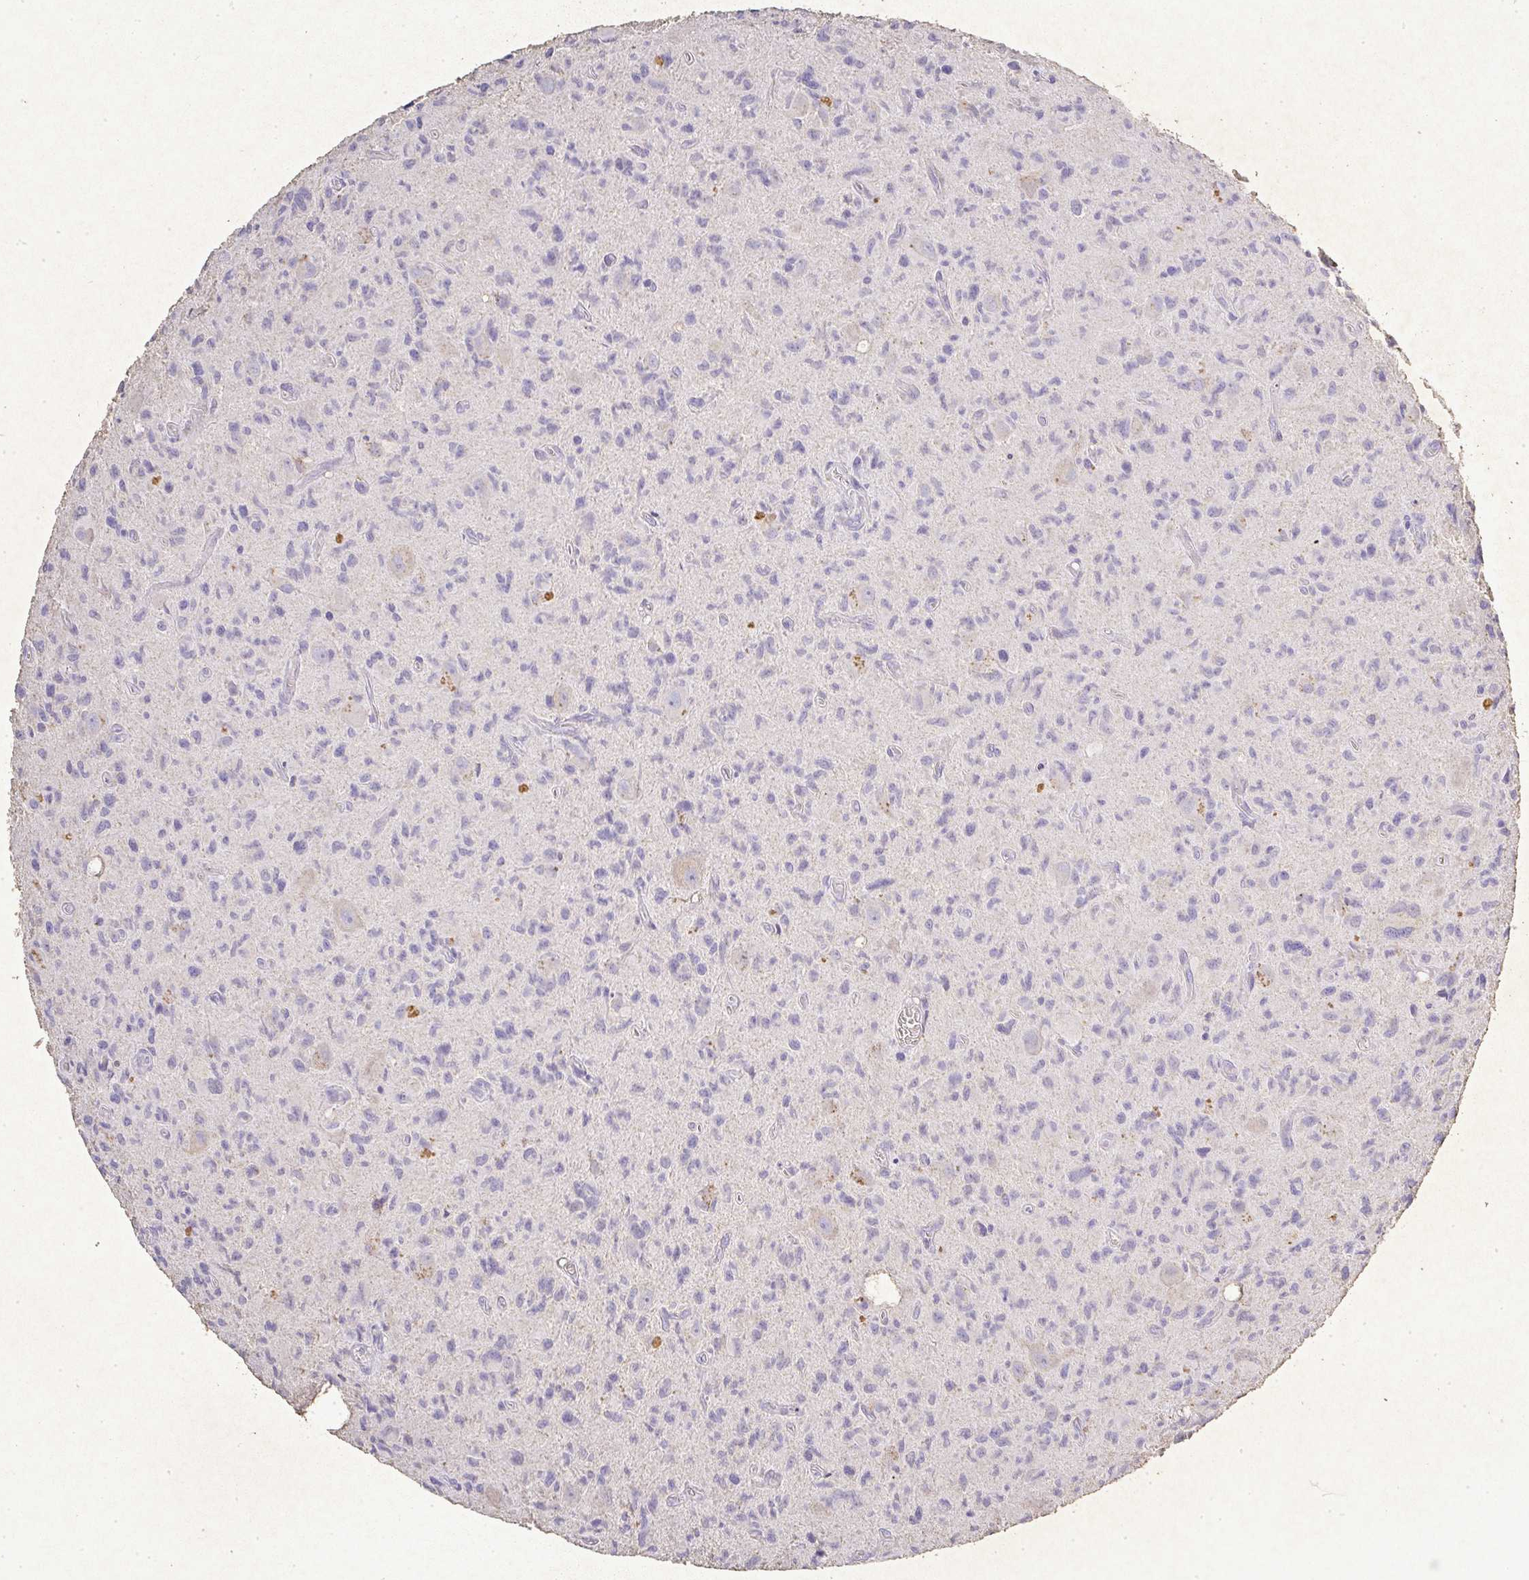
{"staining": {"intensity": "negative", "quantity": "none", "location": "none"}, "tissue": "glioma", "cell_type": "Tumor cells", "image_type": "cancer", "snomed": [{"axis": "morphology", "description": "Glioma, malignant, High grade"}, {"axis": "topography", "description": "Brain"}], "caption": "Immunohistochemistry (IHC) of human glioma demonstrates no positivity in tumor cells.", "gene": "RPS2", "patient": {"sex": "male", "age": 76}}